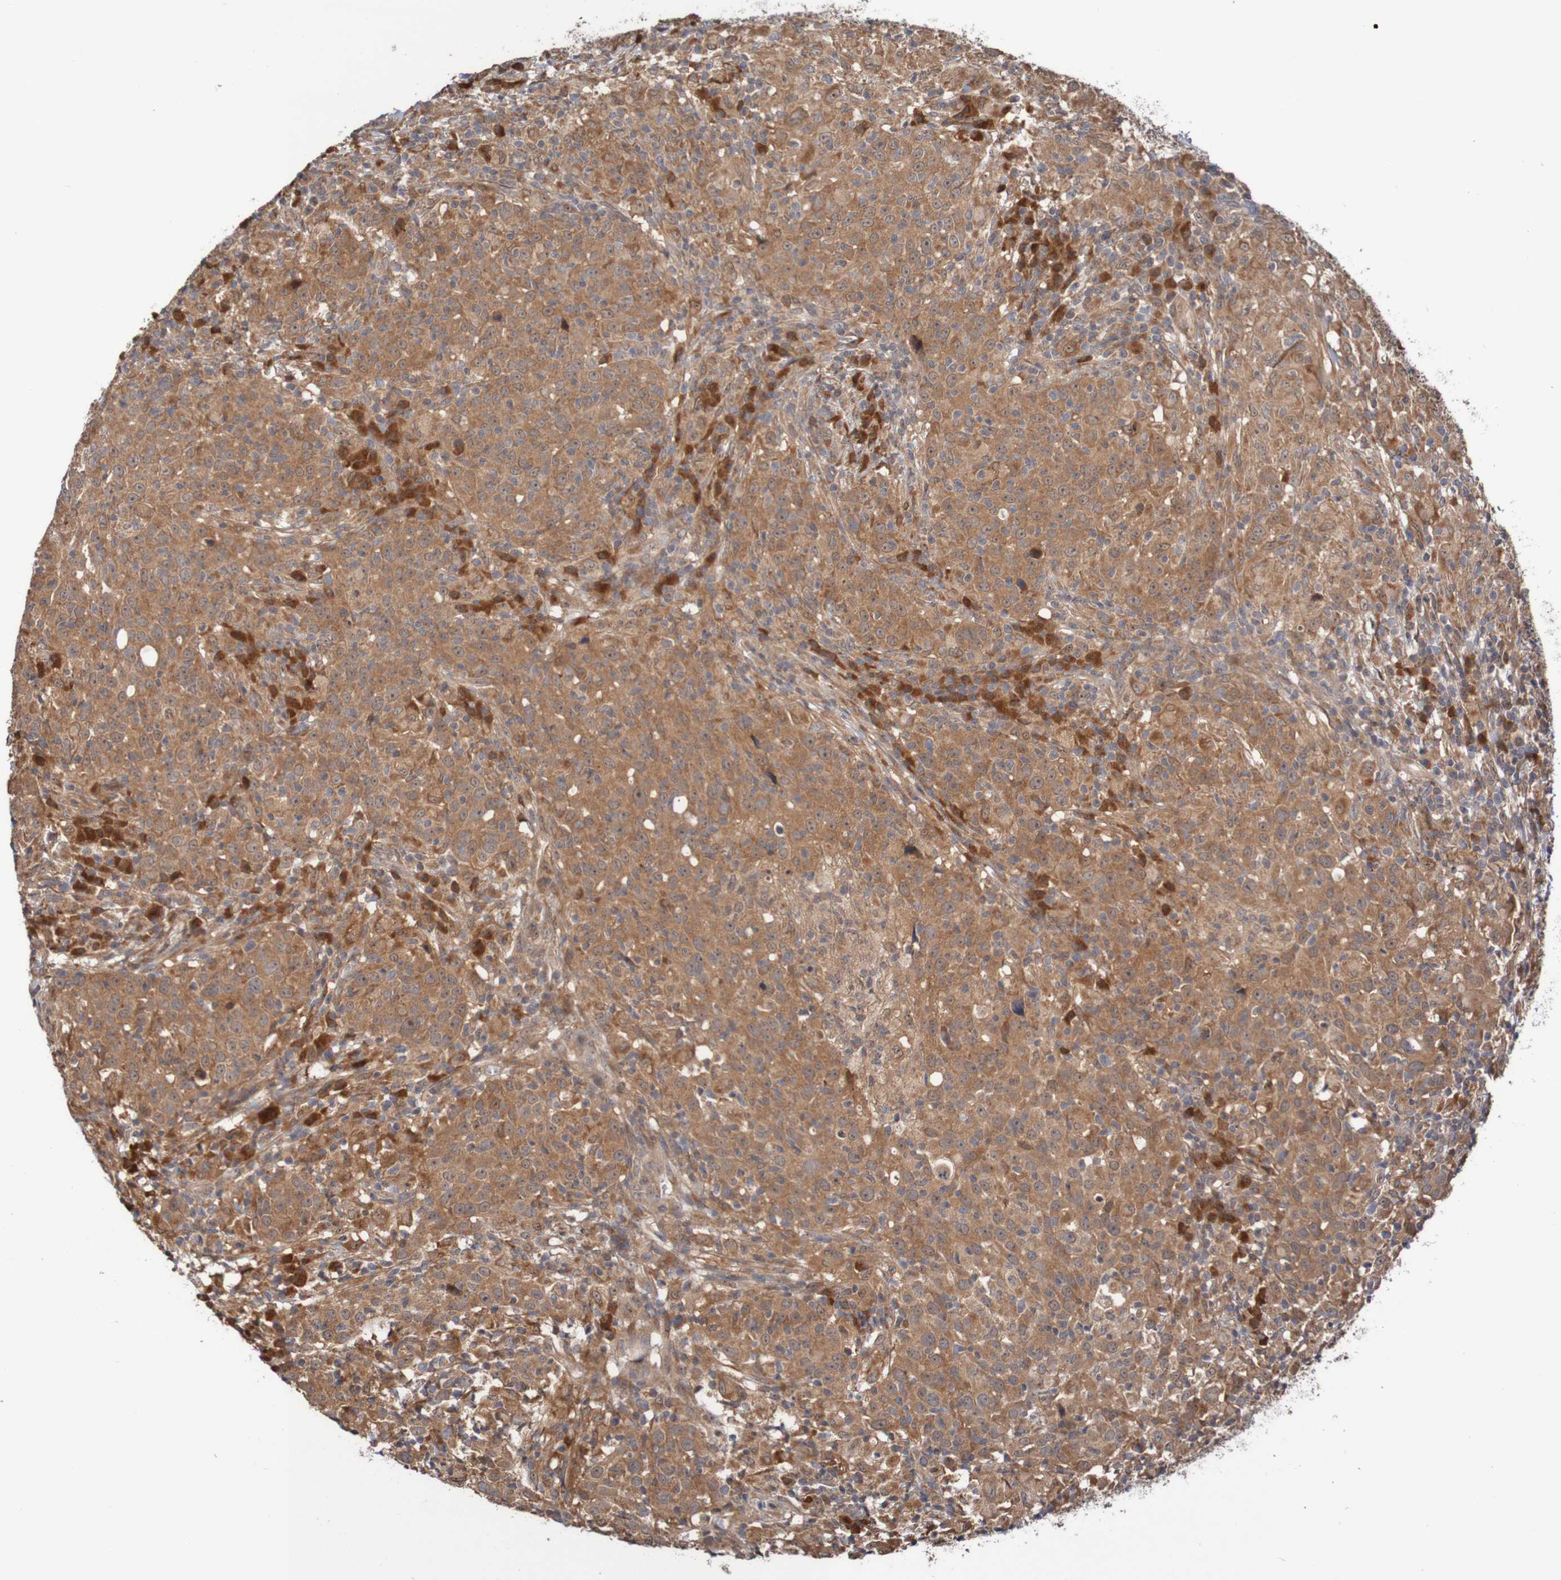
{"staining": {"intensity": "moderate", "quantity": ">75%", "location": "cytoplasmic/membranous"}, "tissue": "head and neck cancer", "cell_type": "Tumor cells", "image_type": "cancer", "snomed": [{"axis": "morphology", "description": "Adenocarcinoma, NOS"}, {"axis": "topography", "description": "Salivary gland"}, {"axis": "topography", "description": "Head-Neck"}], "caption": "The micrograph demonstrates a brown stain indicating the presence of a protein in the cytoplasmic/membranous of tumor cells in head and neck cancer.", "gene": "PHPT1", "patient": {"sex": "female", "age": 65}}